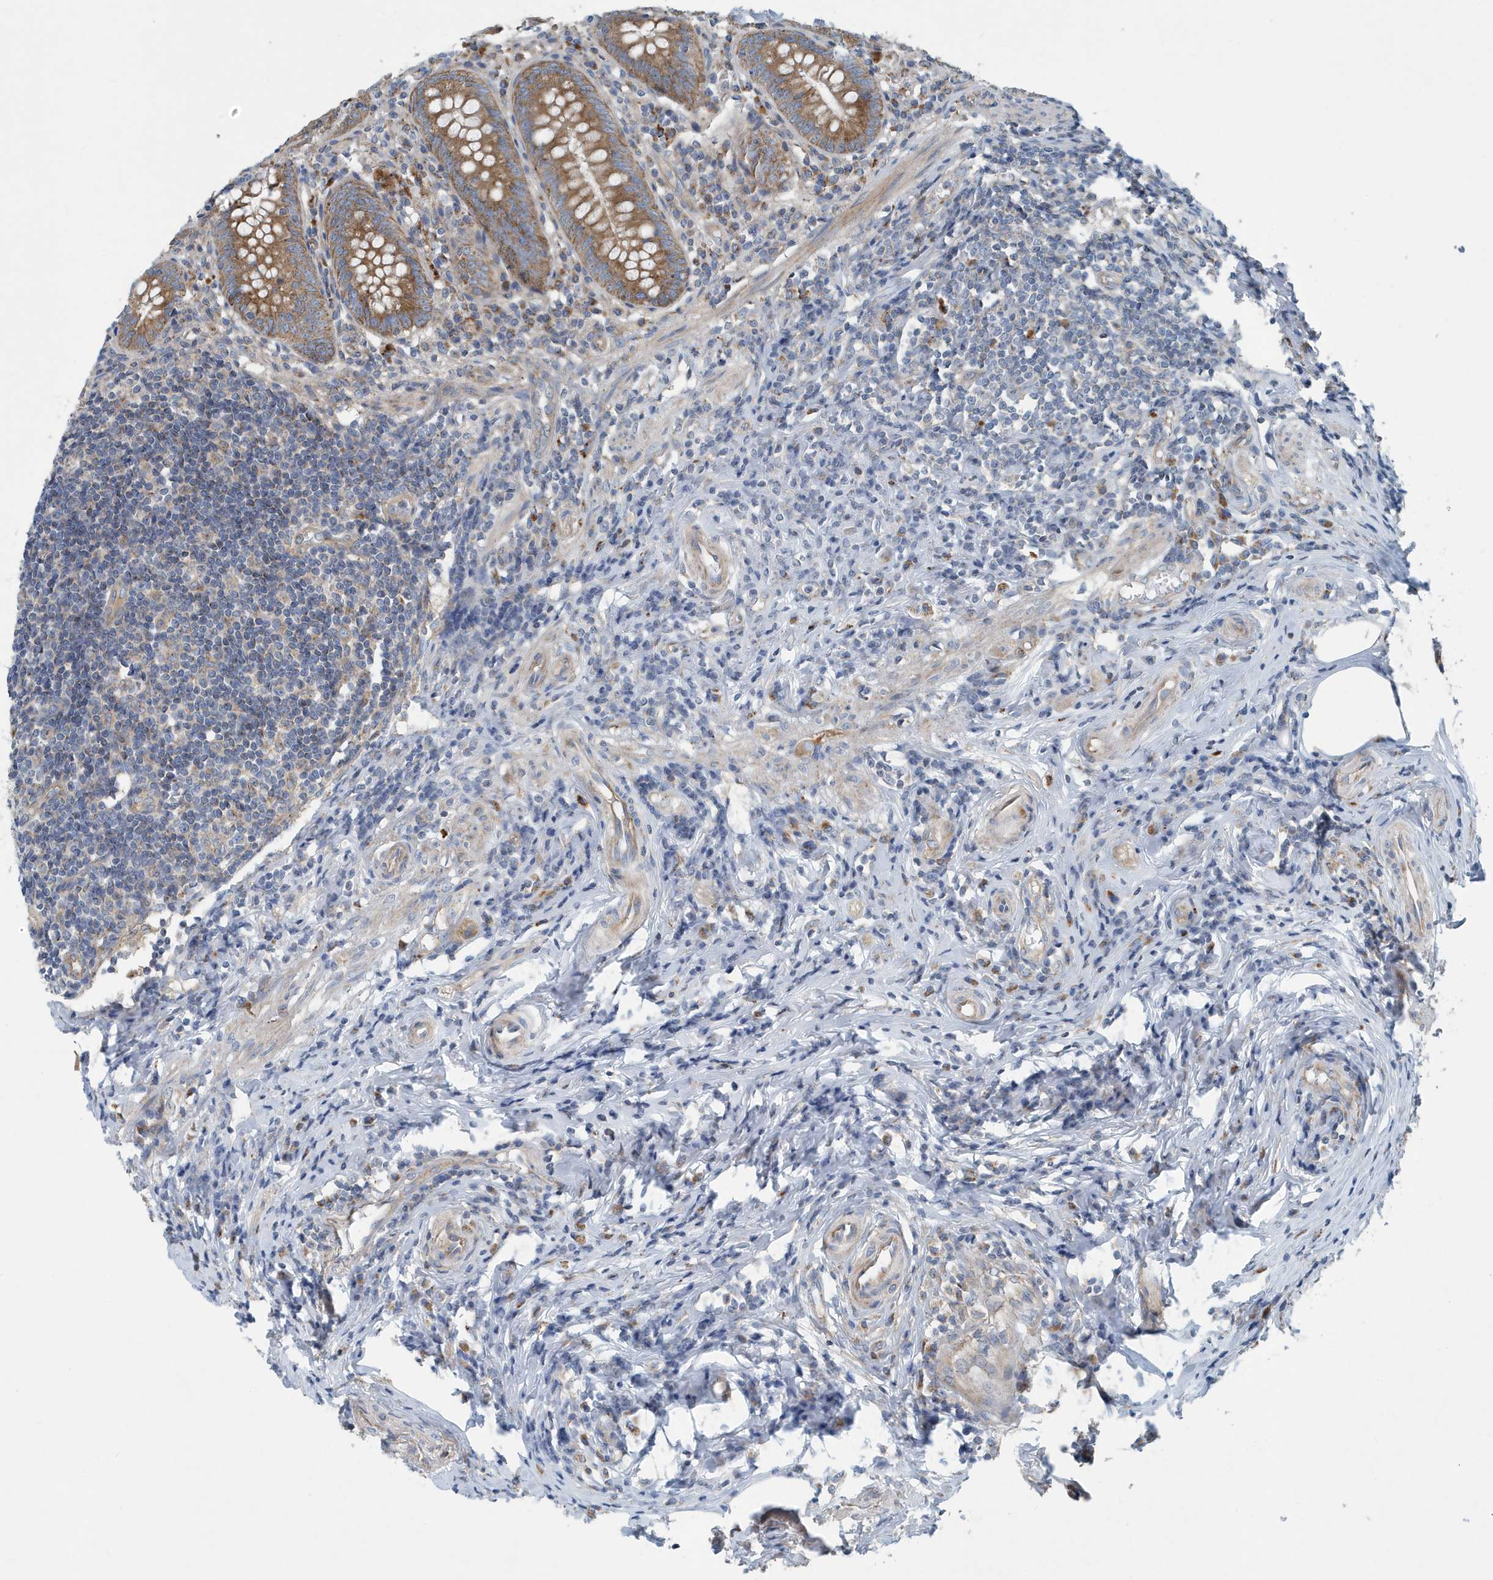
{"staining": {"intensity": "moderate", "quantity": ">75%", "location": "cytoplasmic/membranous"}, "tissue": "appendix", "cell_type": "Glandular cells", "image_type": "normal", "snomed": [{"axis": "morphology", "description": "Normal tissue, NOS"}, {"axis": "topography", "description": "Appendix"}], "caption": "Protein staining demonstrates moderate cytoplasmic/membranous expression in approximately >75% of glandular cells in benign appendix. The staining is performed using DAB (3,3'-diaminobenzidine) brown chromogen to label protein expression. The nuclei are counter-stained blue using hematoxylin.", "gene": "PPM1M", "patient": {"sex": "female", "age": 54}}